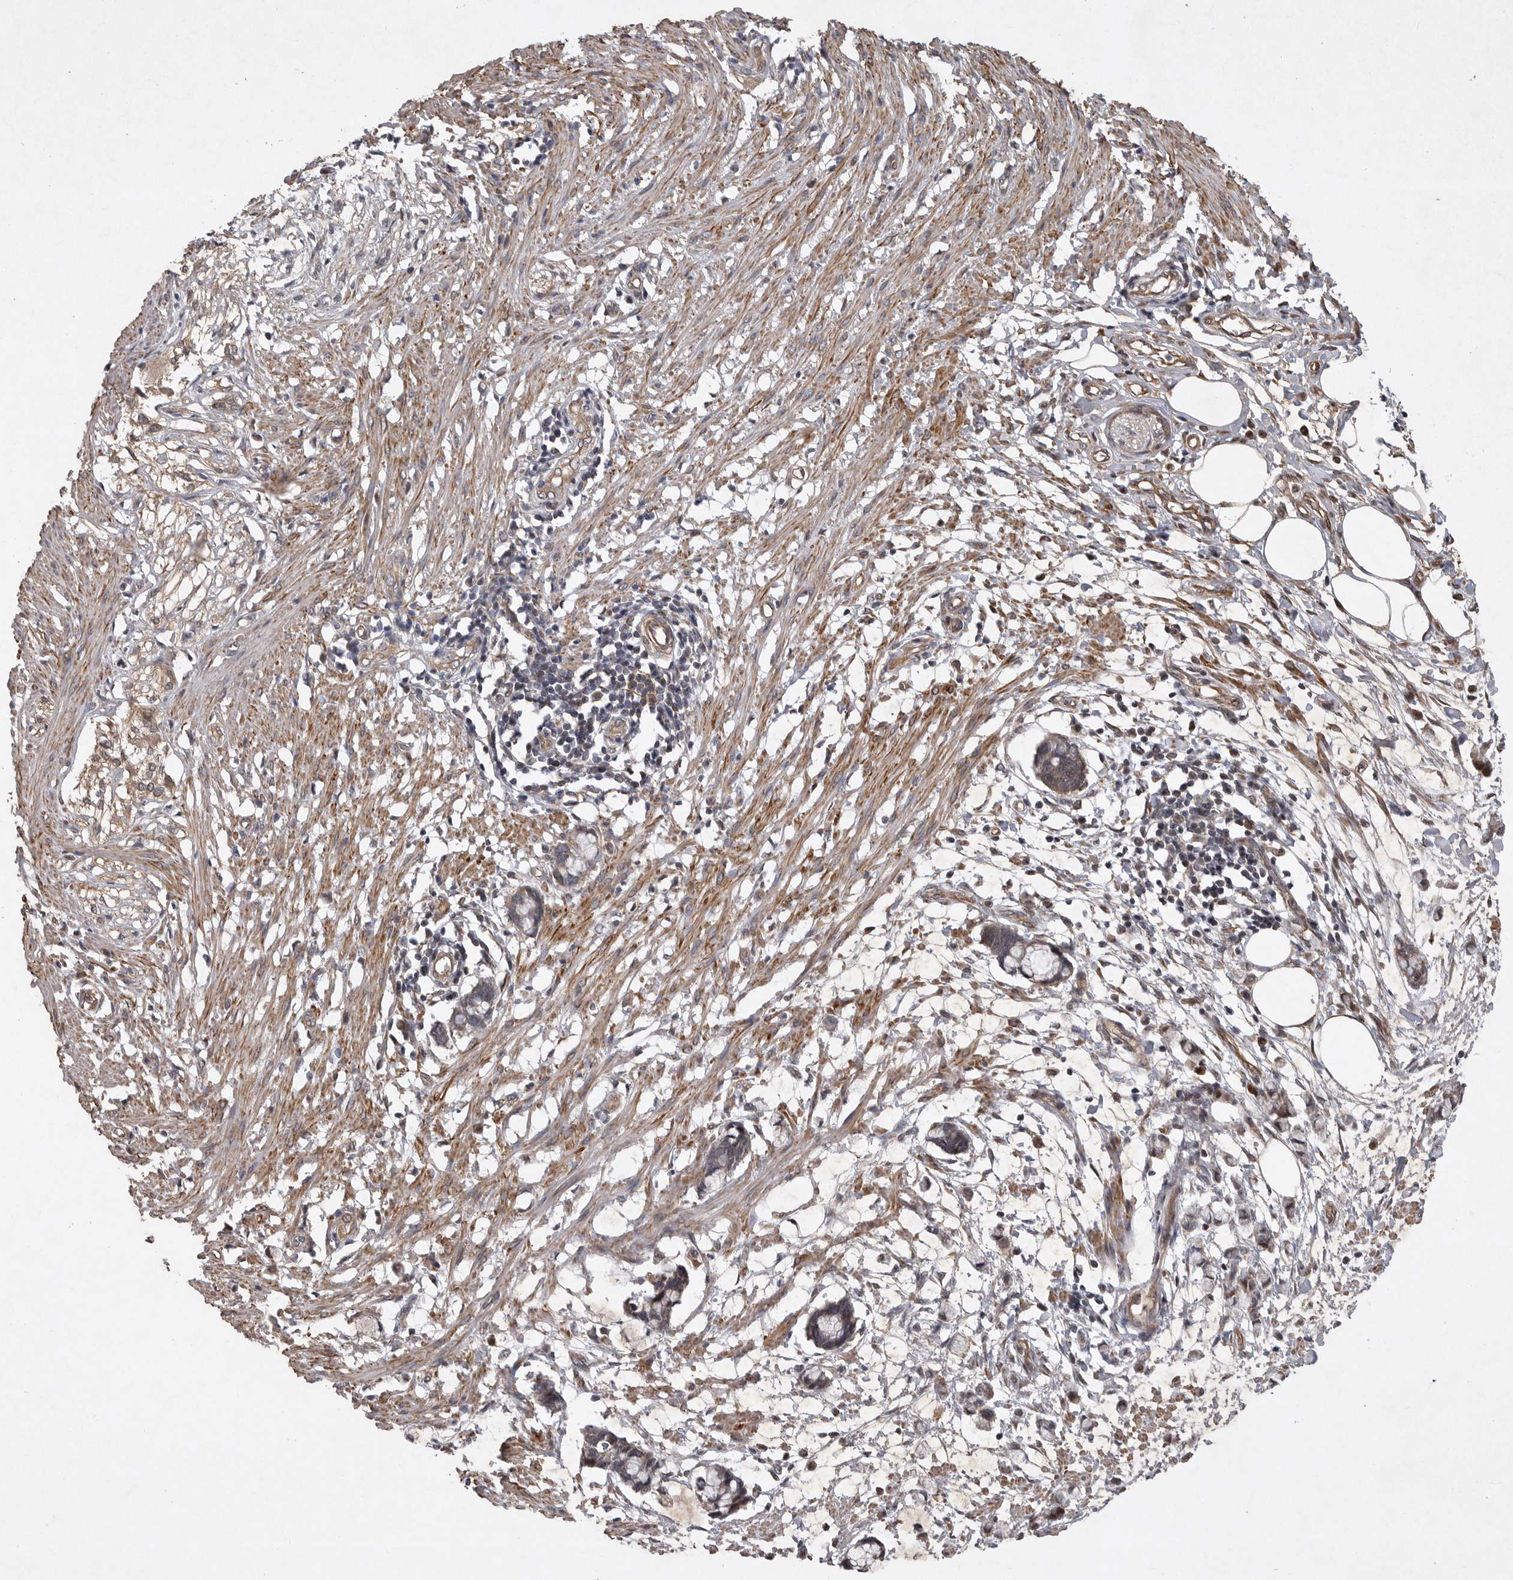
{"staining": {"intensity": "moderate", "quantity": ">75%", "location": "cytoplasmic/membranous"}, "tissue": "smooth muscle", "cell_type": "Smooth muscle cells", "image_type": "normal", "snomed": [{"axis": "morphology", "description": "Normal tissue, NOS"}, {"axis": "morphology", "description": "Adenocarcinoma, NOS"}, {"axis": "topography", "description": "Smooth muscle"}, {"axis": "topography", "description": "Colon"}], "caption": "DAB (3,3'-diaminobenzidine) immunohistochemical staining of normal human smooth muscle demonstrates moderate cytoplasmic/membranous protein staining in about >75% of smooth muscle cells.", "gene": "EDEM3", "patient": {"sex": "male", "age": 14}}